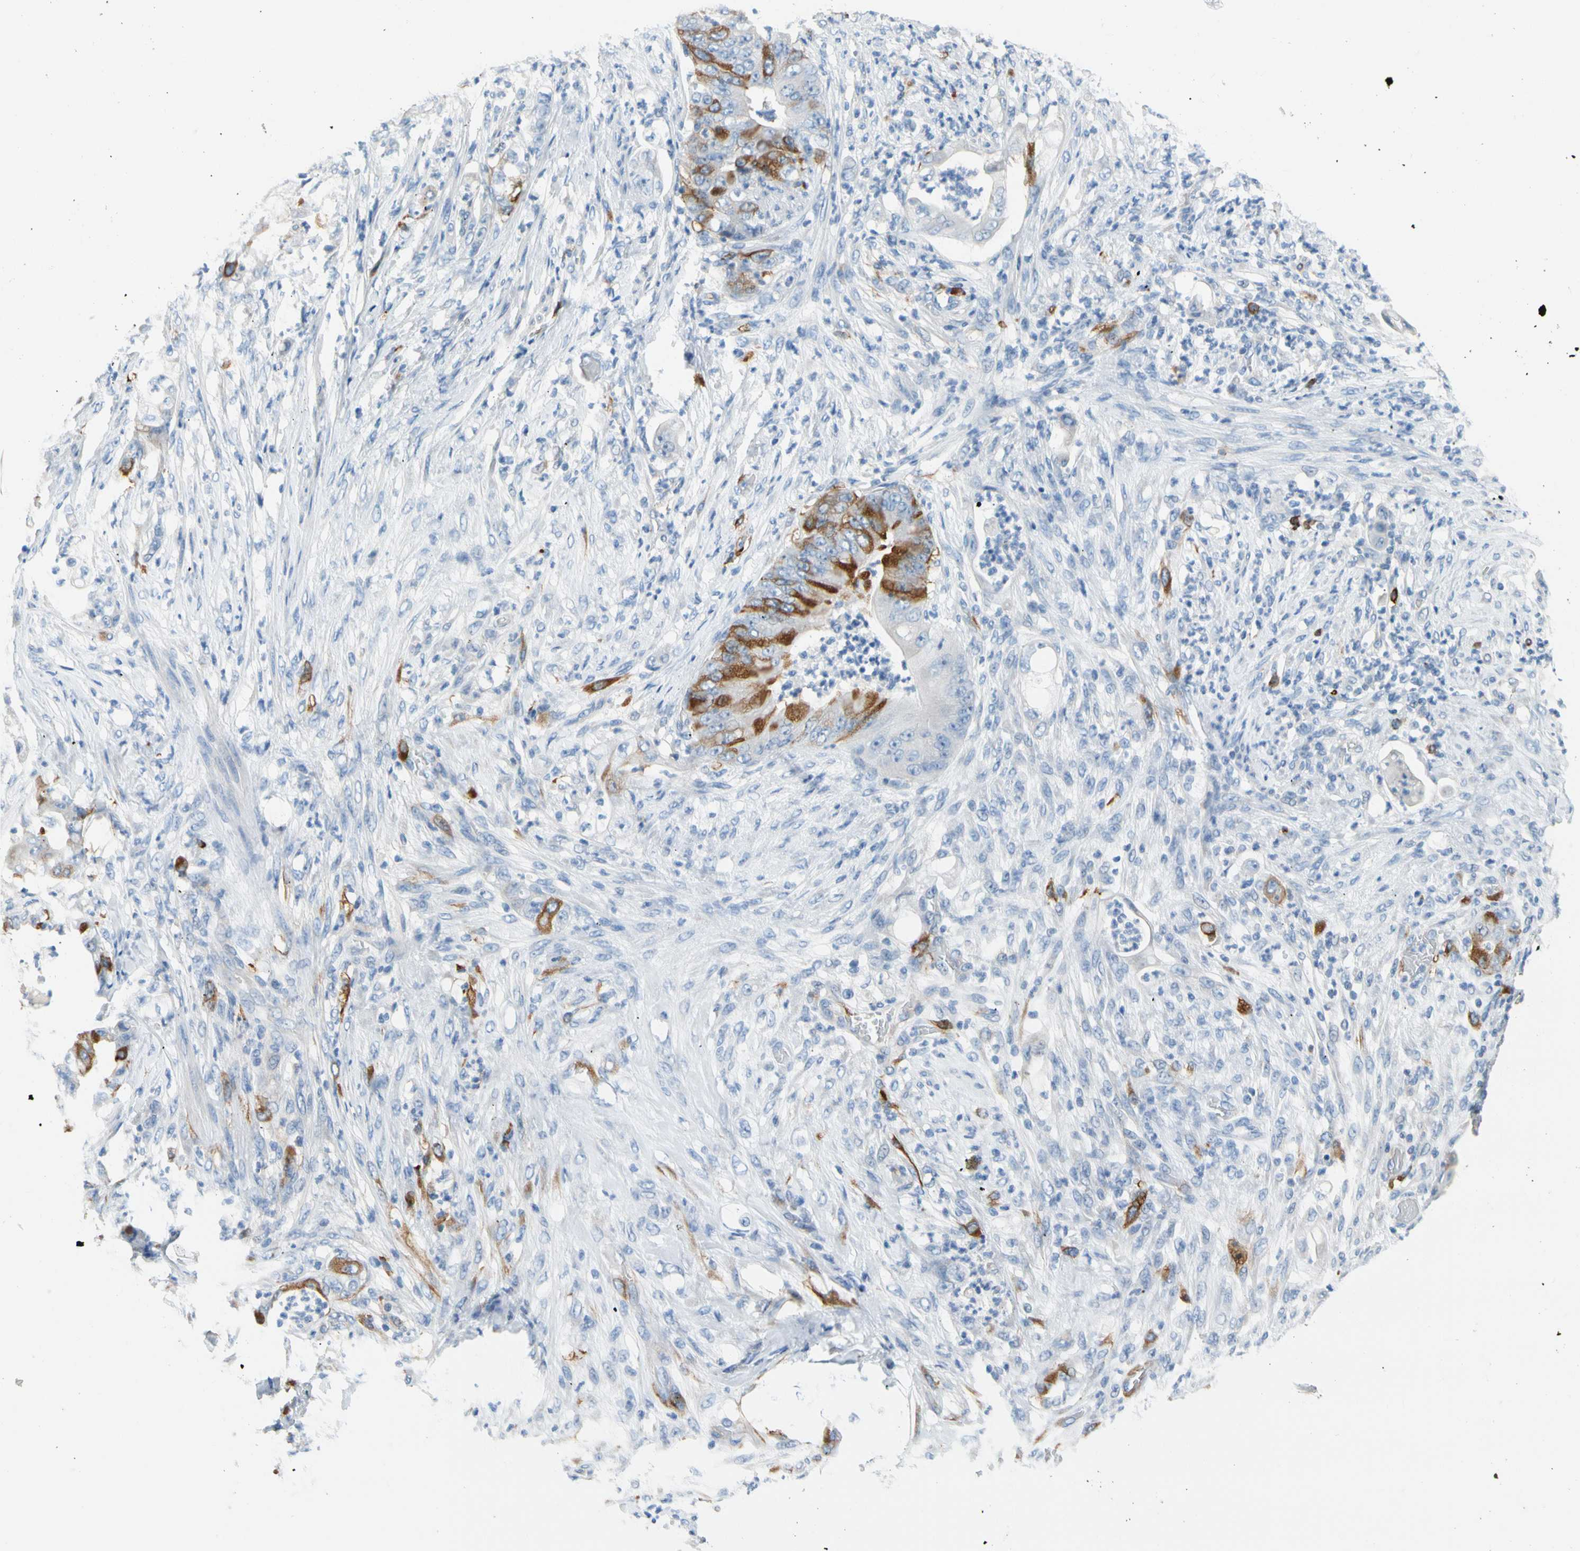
{"staining": {"intensity": "moderate", "quantity": "<25%", "location": "cytoplasmic/membranous"}, "tissue": "stomach cancer", "cell_type": "Tumor cells", "image_type": "cancer", "snomed": [{"axis": "morphology", "description": "Adenocarcinoma, NOS"}, {"axis": "topography", "description": "Stomach"}], "caption": "Immunohistochemistry (IHC) (DAB) staining of stomach cancer (adenocarcinoma) displays moderate cytoplasmic/membranous protein positivity in approximately <25% of tumor cells.", "gene": "TACC3", "patient": {"sex": "female", "age": 73}}